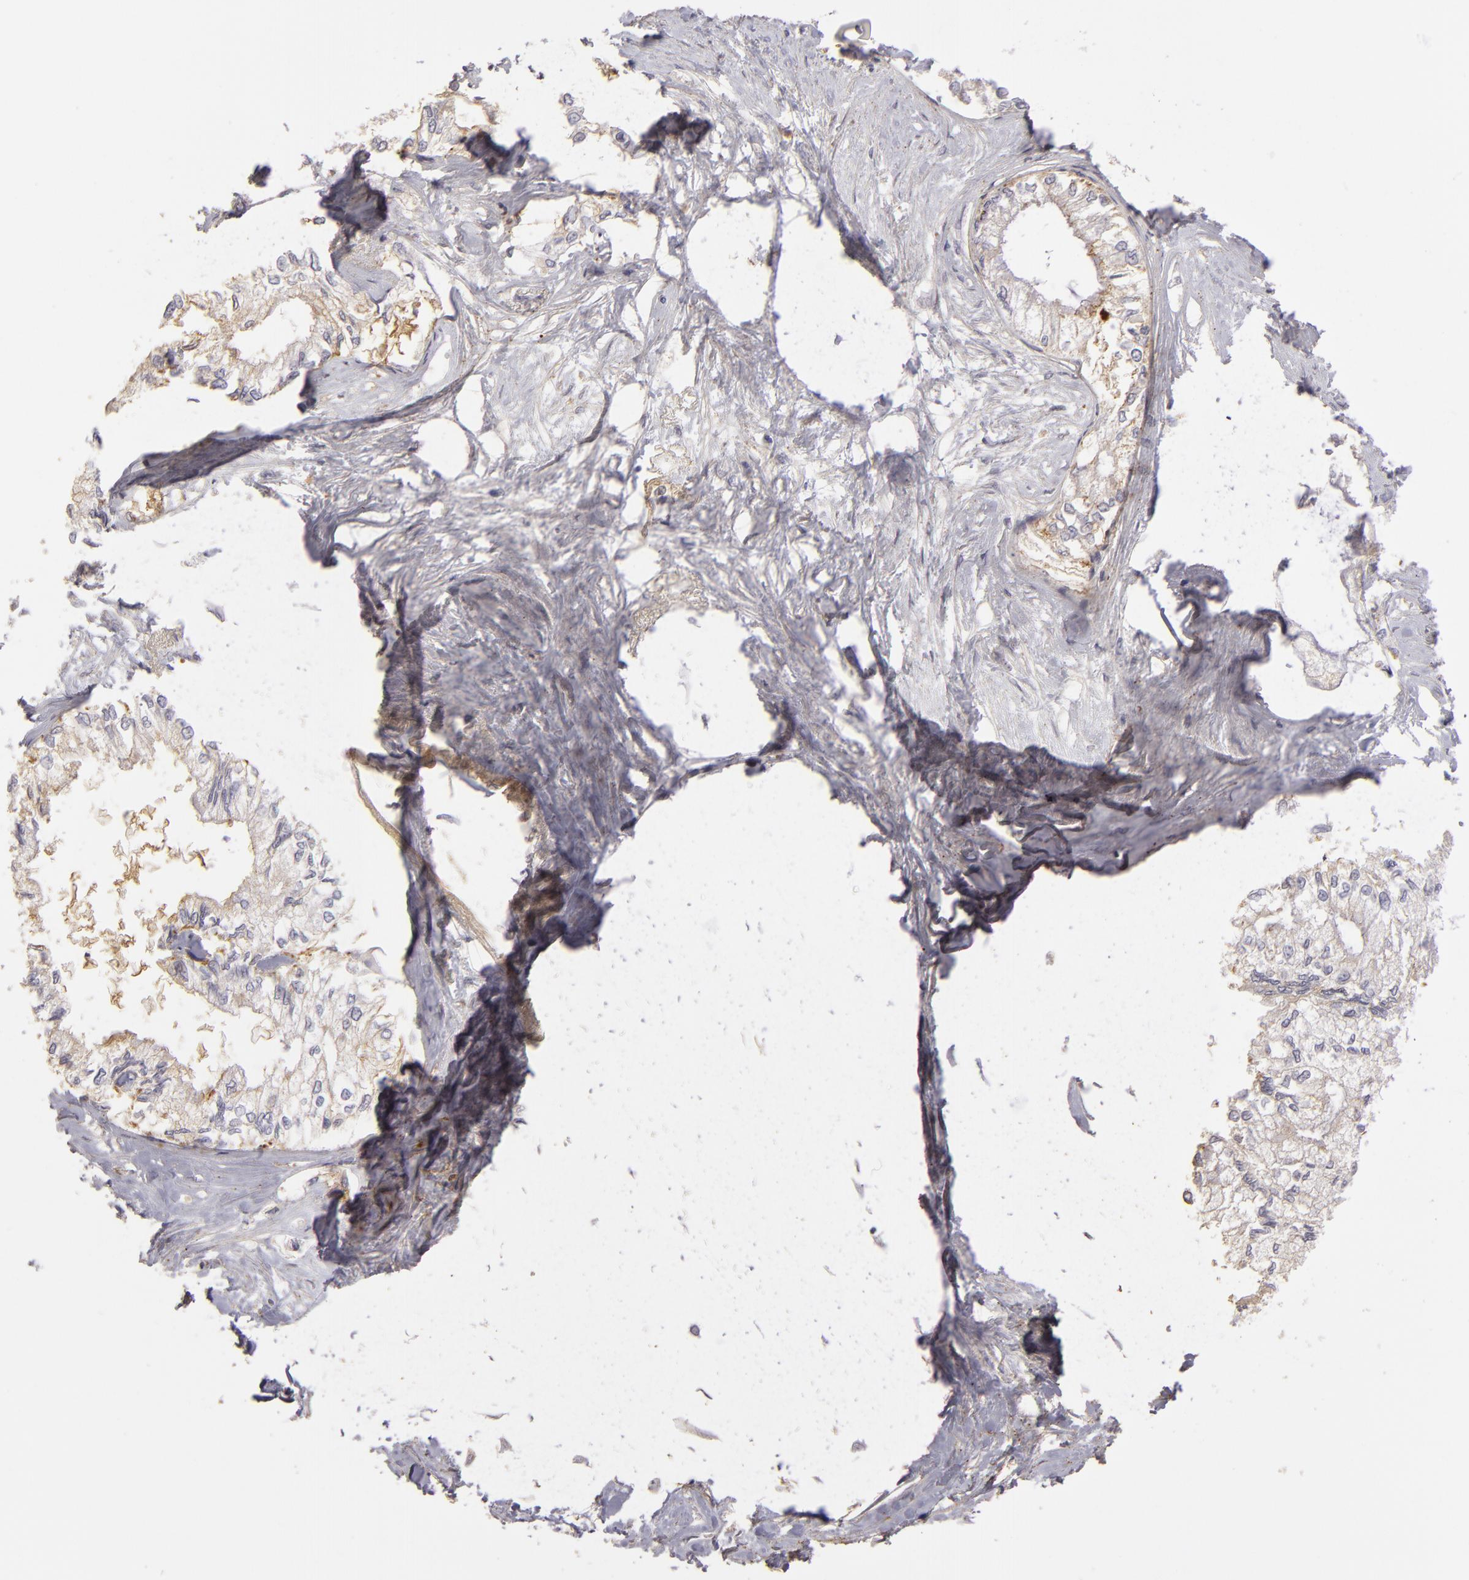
{"staining": {"intensity": "moderate", "quantity": "<25%", "location": "nuclear"}, "tissue": "pancreatic cancer", "cell_type": "Tumor cells", "image_type": "cancer", "snomed": [{"axis": "morphology", "description": "Adenocarcinoma, NOS"}, {"axis": "topography", "description": "Pancreas"}], "caption": "A brown stain highlights moderate nuclear expression of a protein in human pancreatic cancer (adenocarcinoma) tumor cells.", "gene": "EFS", "patient": {"sex": "male", "age": 79}}